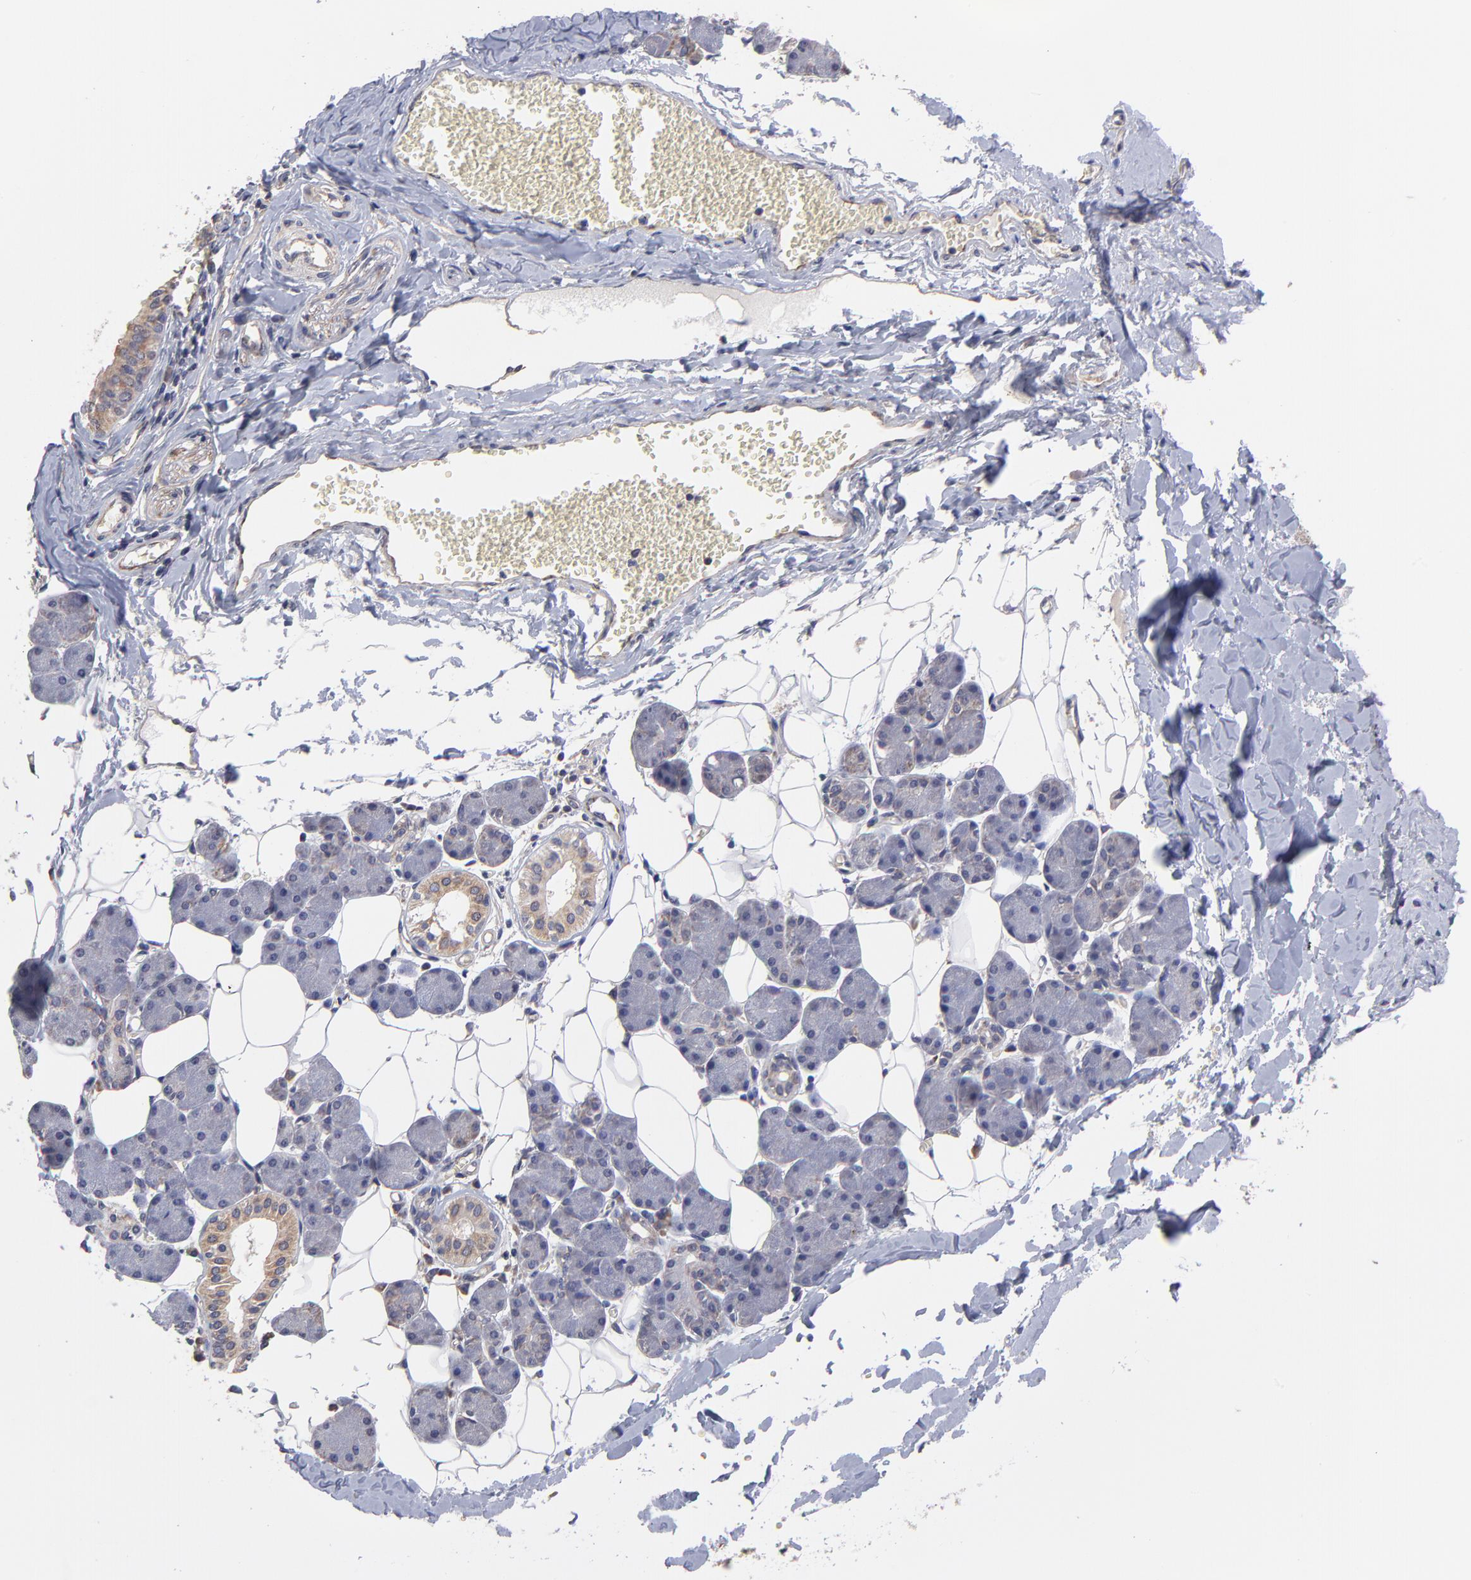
{"staining": {"intensity": "weak", "quantity": "25%-75%", "location": "cytoplasmic/membranous"}, "tissue": "salivary gland", "cell_type": "Glandular cells", "image_type": "normal", "snomed": [{"axis": "morphology", "description": "Normal tissue, NOS"}, {"axis": "morphology", "description": "Adenoma, NOS"}, {"axis": "topography", "description": "Salivary gland"}], "caption": "High-power microscopy captured an immunohistochemistry (IHC) image of benign salivary gland, revealing weak cytoplasmic/membranous staining in approximately 25%-75% of glandular cells.", "gene": "UBE2H", "patient": {"sex": "female", "age": 32}}